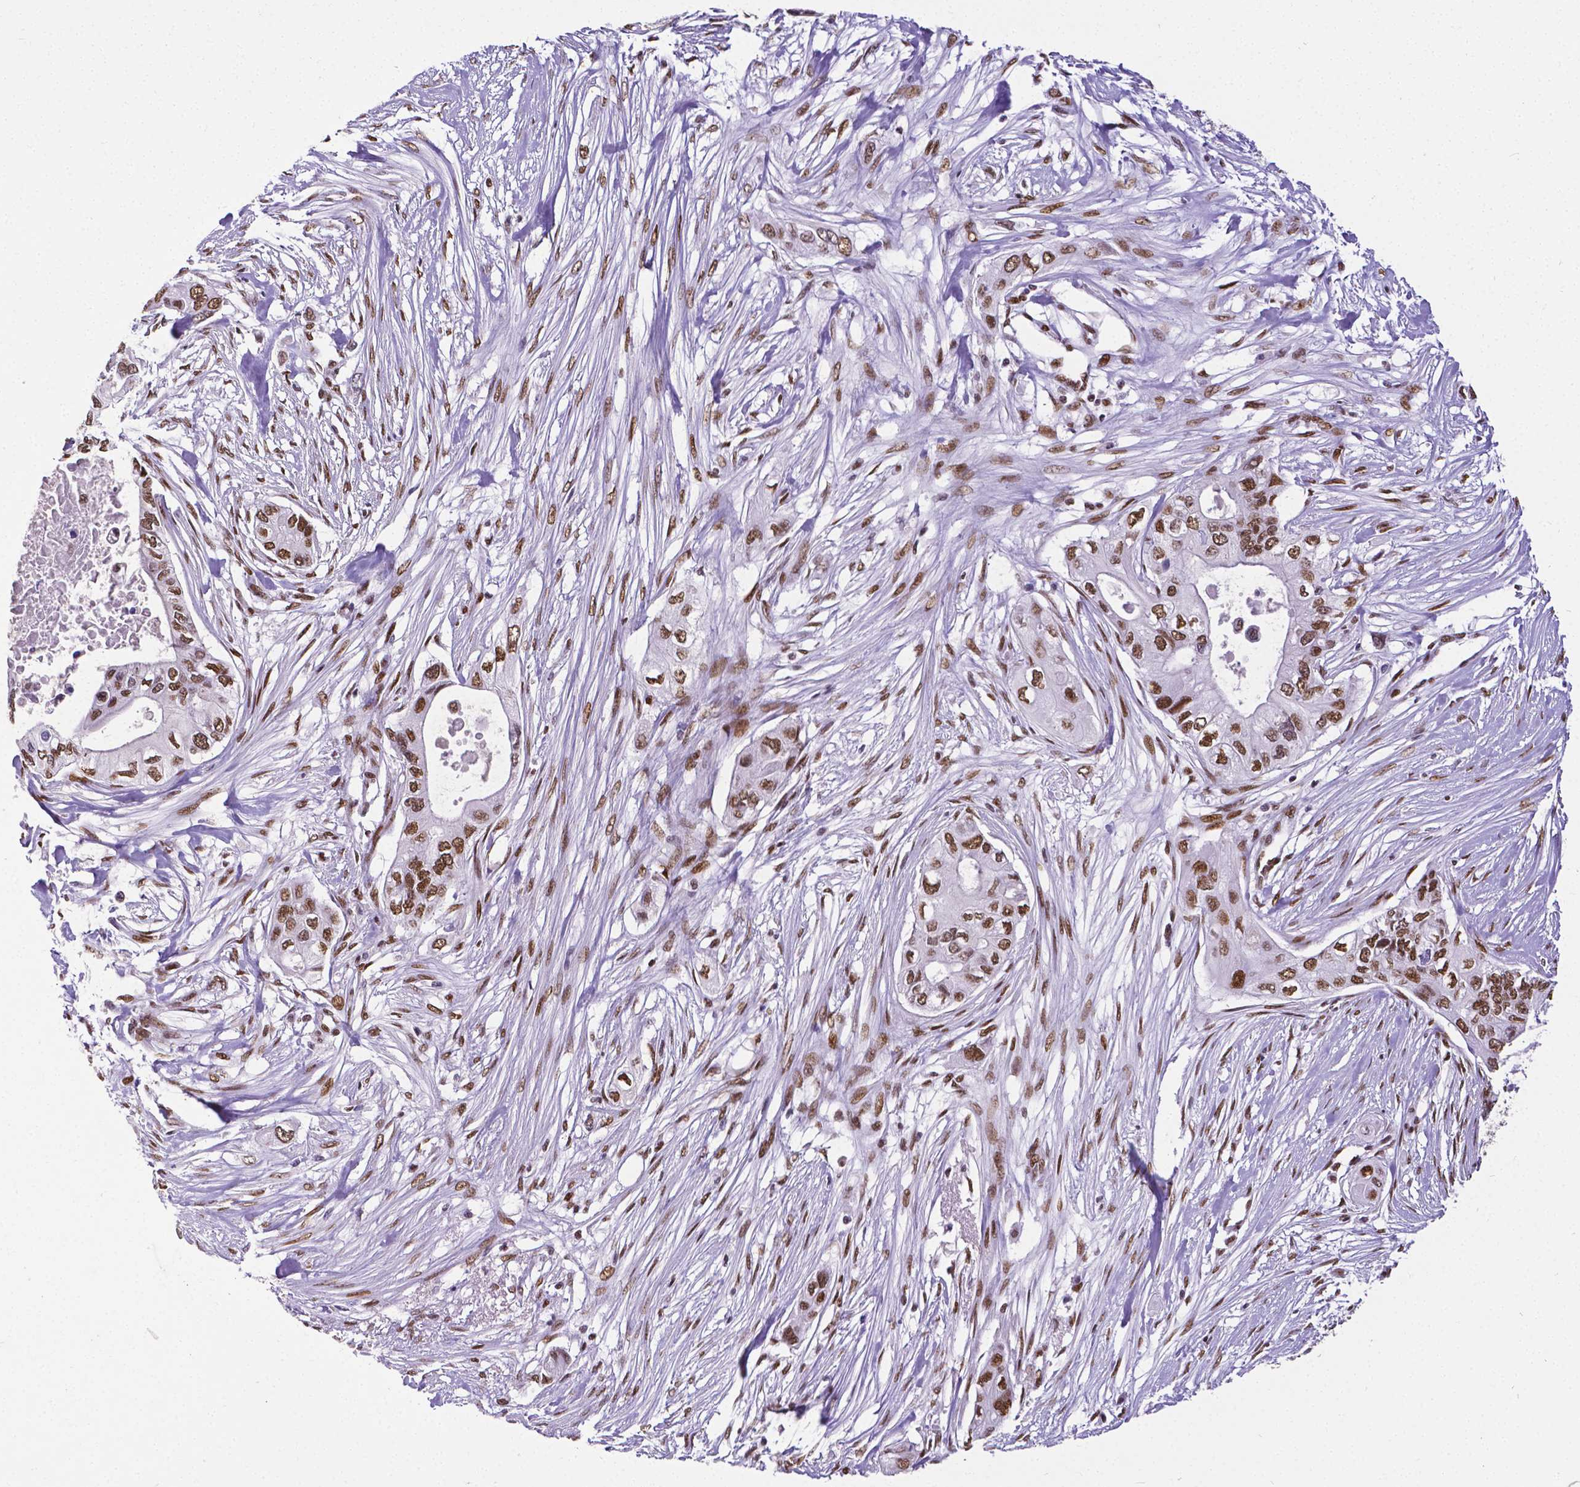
{"staining": {"intensity": "moderate", "quantity": ">75%", "location": "nuclear"}, "tissue": "pancreatic cancer", "cell_type": "Tumor cells", "image_type": "cancer", "snomed": [{"axis": "morphology", "description": "Adenocarcinoma, NOS"}, {"axis": "topography", "description": "Pancreas"}], "caption": "Protein expression analysis of pancreatic cancer (adenocarcinoma) shows moderate nuclear positivity in approximately >75% of tumor cells. (Stains: DAB (3,3'-diaminobenzidine) in brown, nuclei in blue, Microscopy: brightfield microscopy at high magnification).", "gene": "REST", "patient": {"sex": "female", "age": 63}}